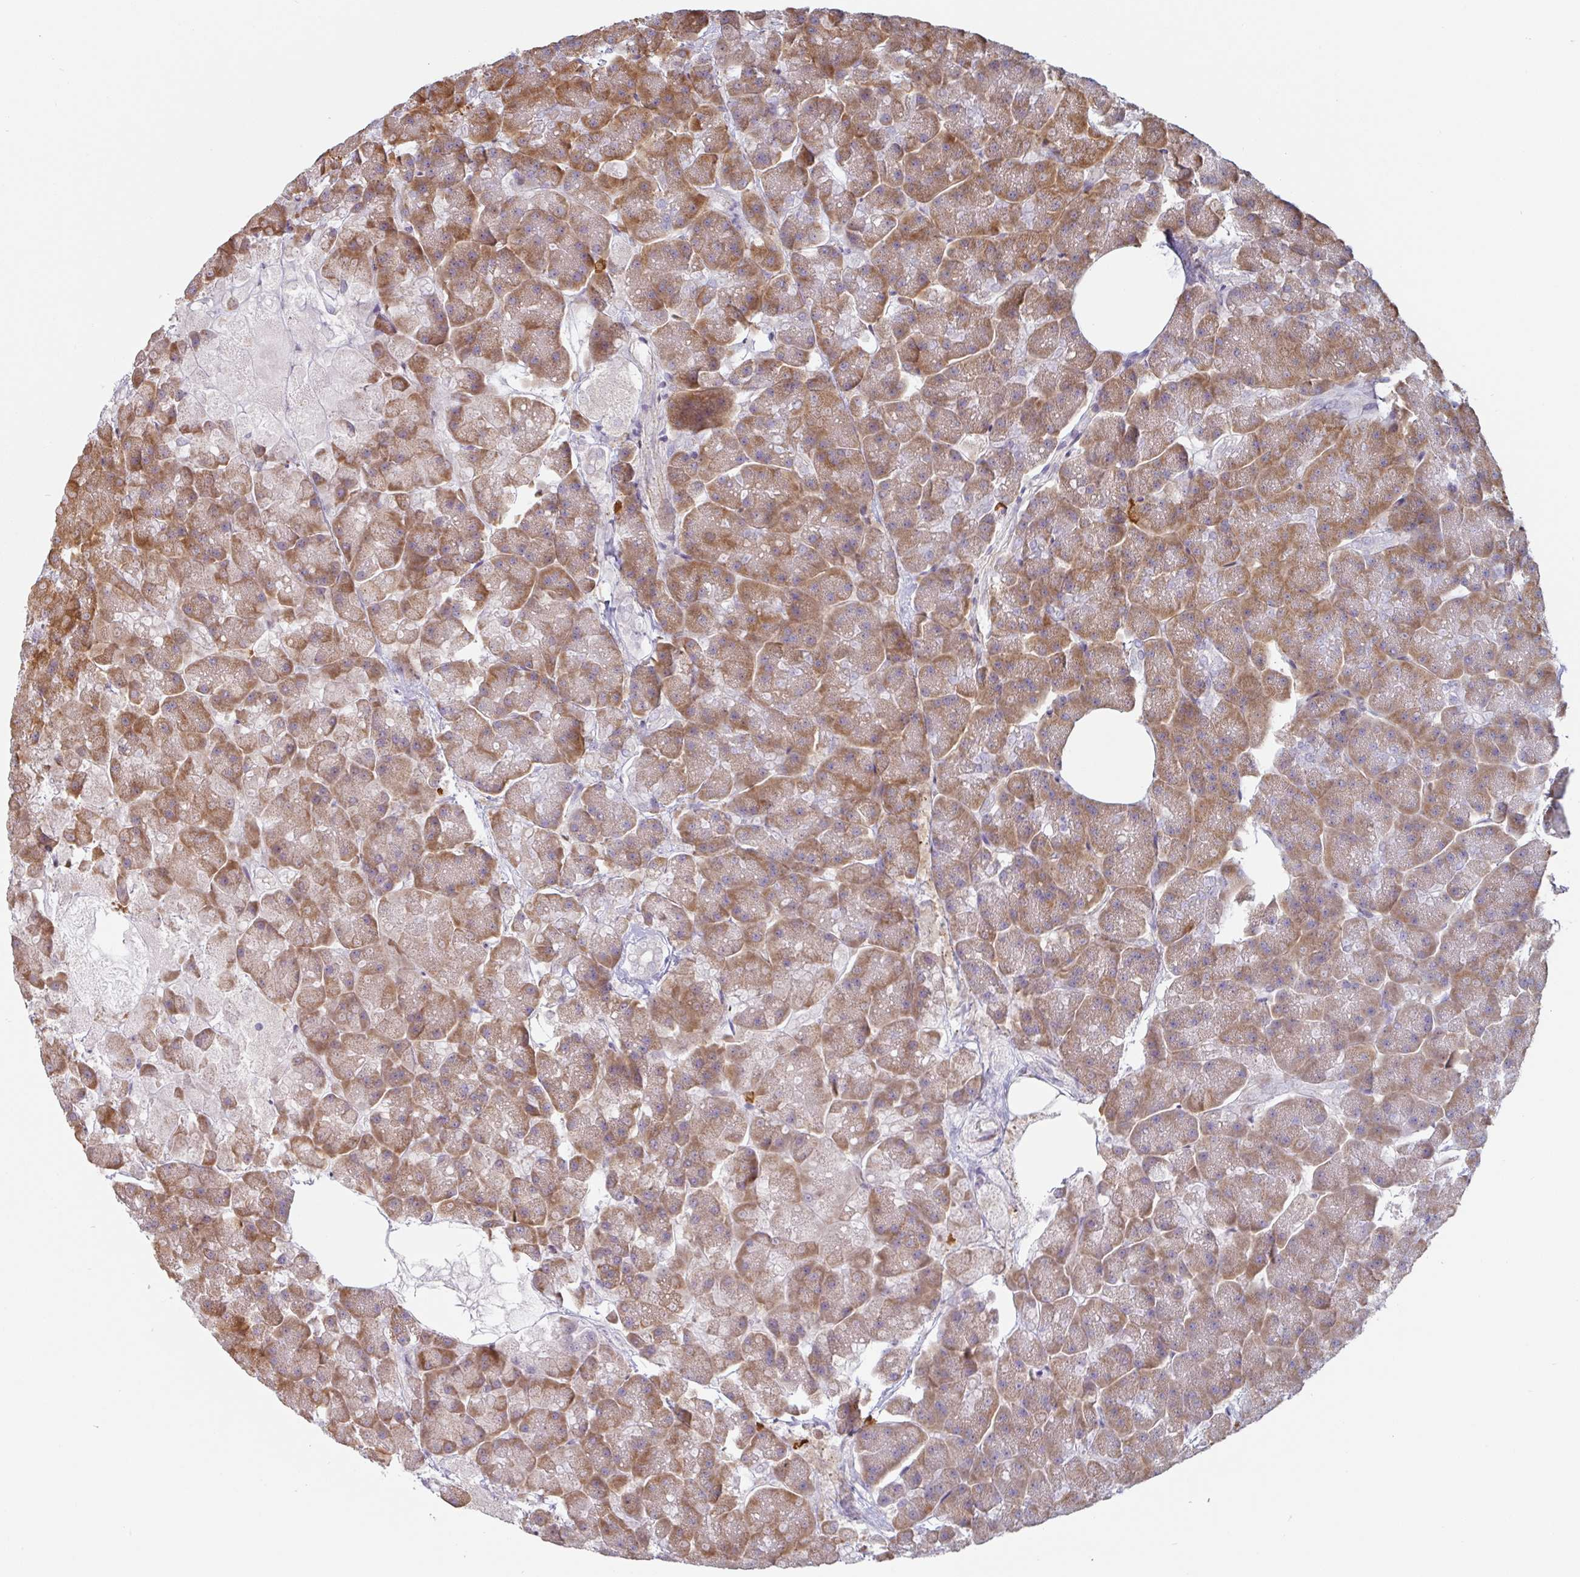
{"staining": {"intensity": "moderate", "quantity": ">75%", "location": "cytoplasmic/membranous"}, "tissue": "pancreas", "cell_type": "Exocrine glandular cells", "image_type": "normal", "snomed": [{"axis": "morphology", "description": "Normal tissue, NOS"}, {"axis": "topography", "description": "Pancreas"}, {"axis": "topography", "description": "Peripheral nerve tissue"}], "caption": "A brown stain highlights moderate cytoplasmic/membranous positivity of a protein in exocrine glandular cells of unremarkable pancreas.", "gene": "CEP78", "patient": {"sex": "male", "age": 54}}